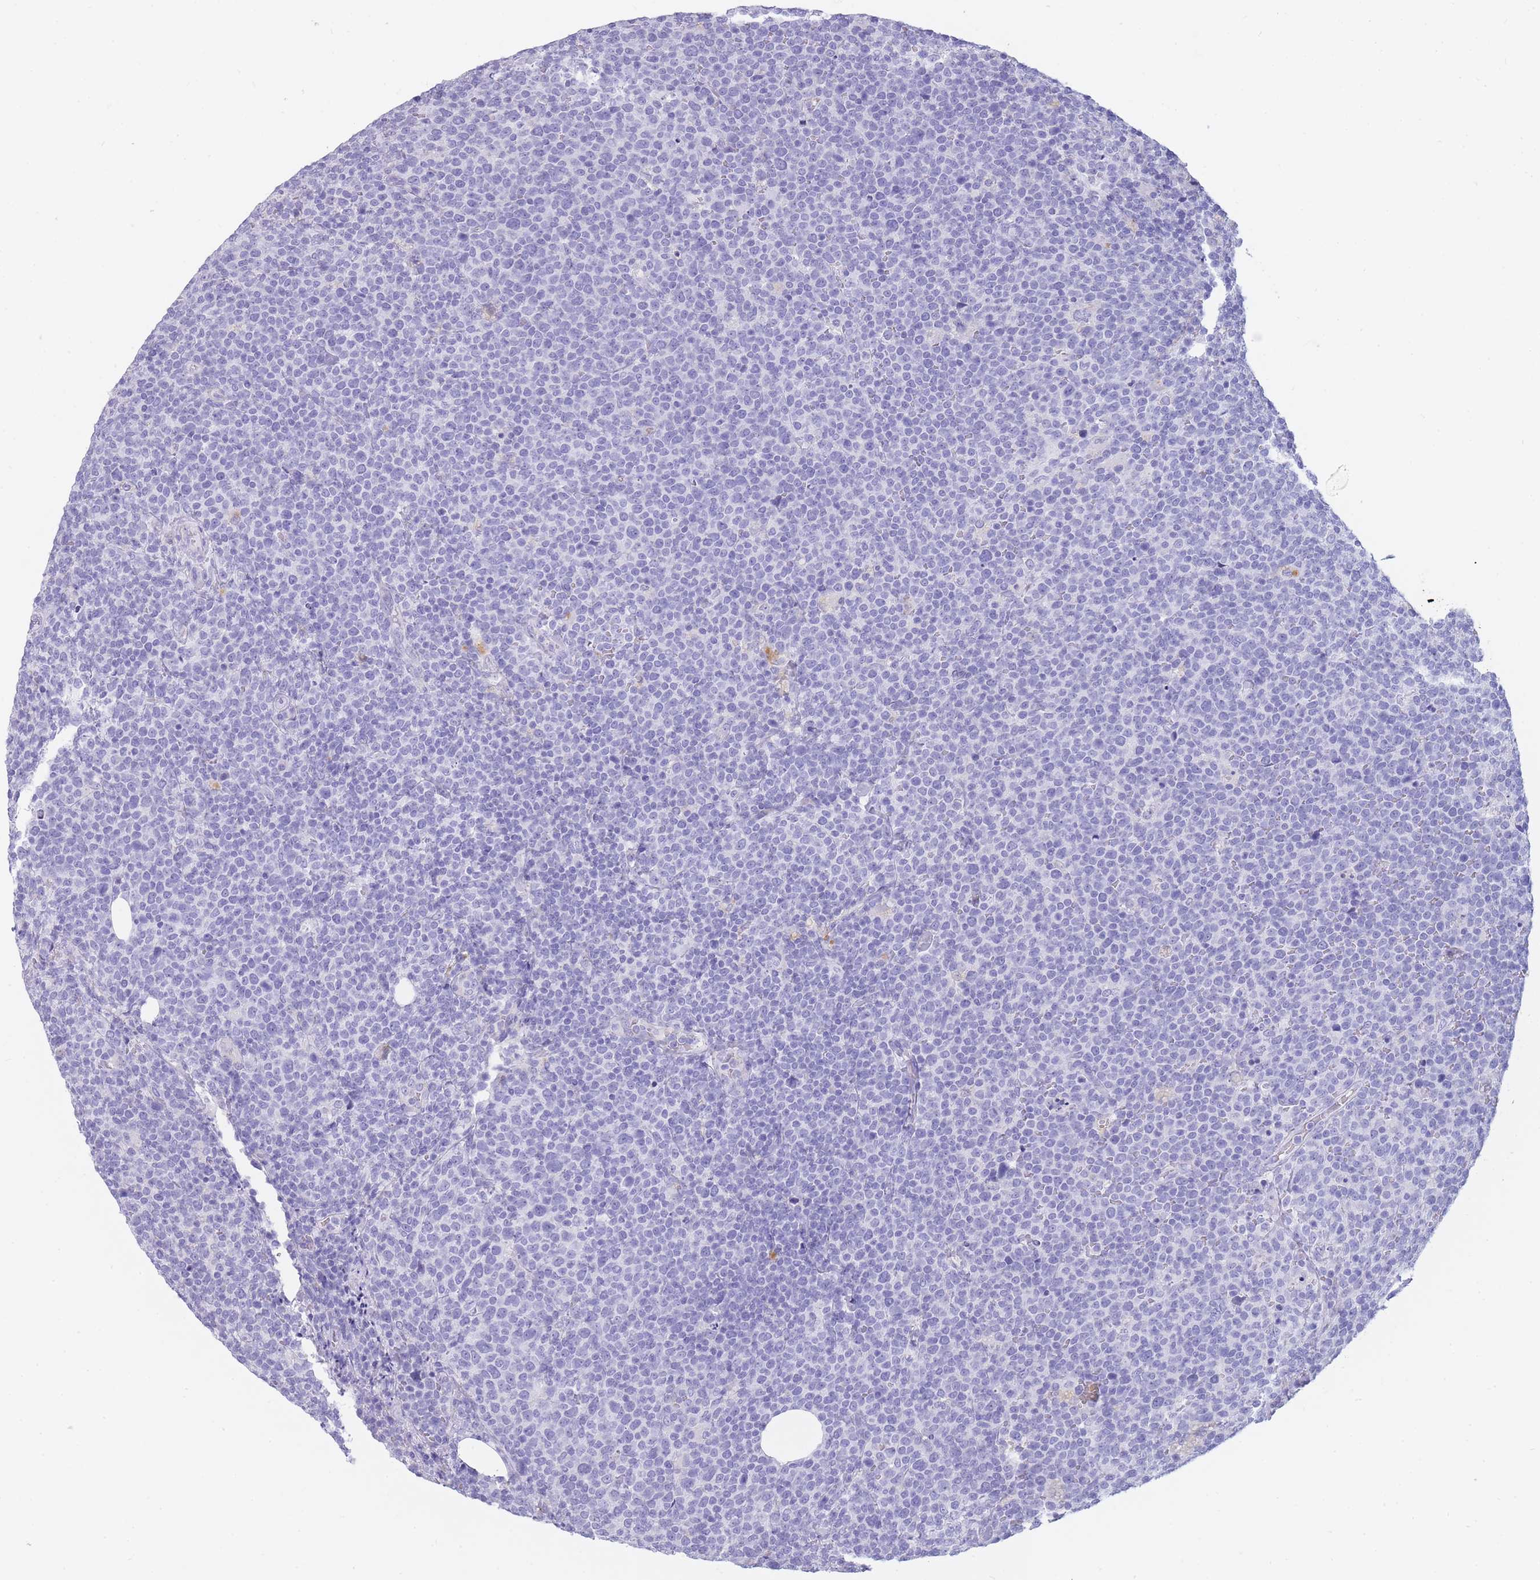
{"staining": {"intensity": "negative", "quantity": "none", "location": "none"}, "tissue": "lymphoma", "cell_type": "Tumor cells", "image_type": "cancer", "snomed": [{"axis": "morphology", "description": "Malignant lymphoma, non-Hodgkin's type, High grade"}, {"axis": "topography", "description": "Lymph node"}], "caption": "A high-resolution histopathology image shows immunohistochemistry (IHC) staining of high-grade malignant lymphoma, non-Hodgkin's type, which shows no significant staining in tumor cells.", "gene": "GAA", "patient": {"sex": "male", "age": 61}}